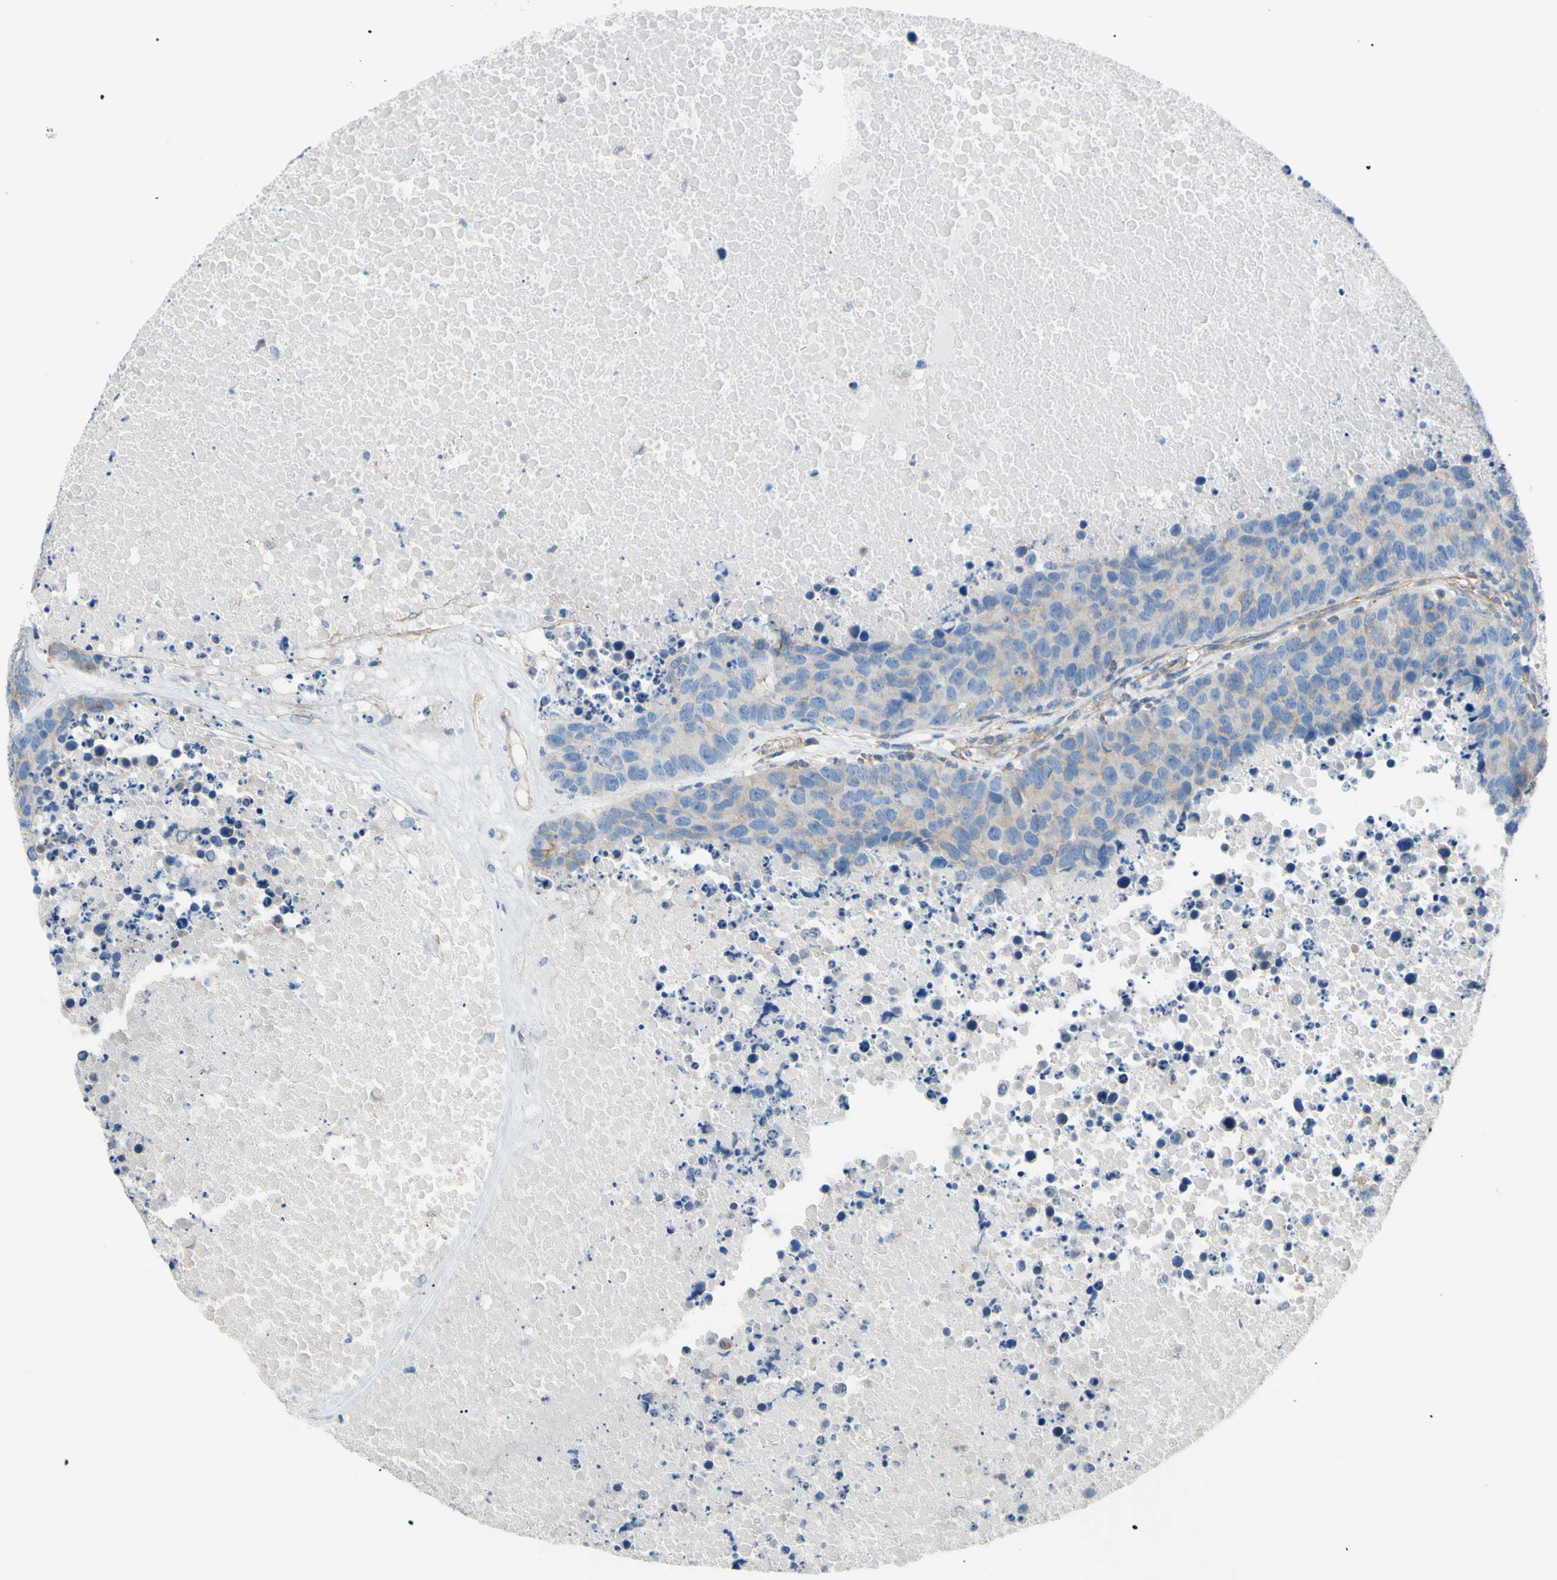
{"staining": {"intensity": "negative", "quantity": "none", "location": "none"}, "tissue": "carcinoid", "cell_type": "Tumor cells", "image_type": "cancer", "snomed": [{"axis": "morphology", "description": "Carcinoid, malignant, NOS"}, {"axis": "topography", "description": "Lung"}], "caption": "The micrograph demonstrates no significant positivity in tumor cells of malignant carcinoid.", "gene": "ADD1", "patient": {"sex": "male", "age": 60}}